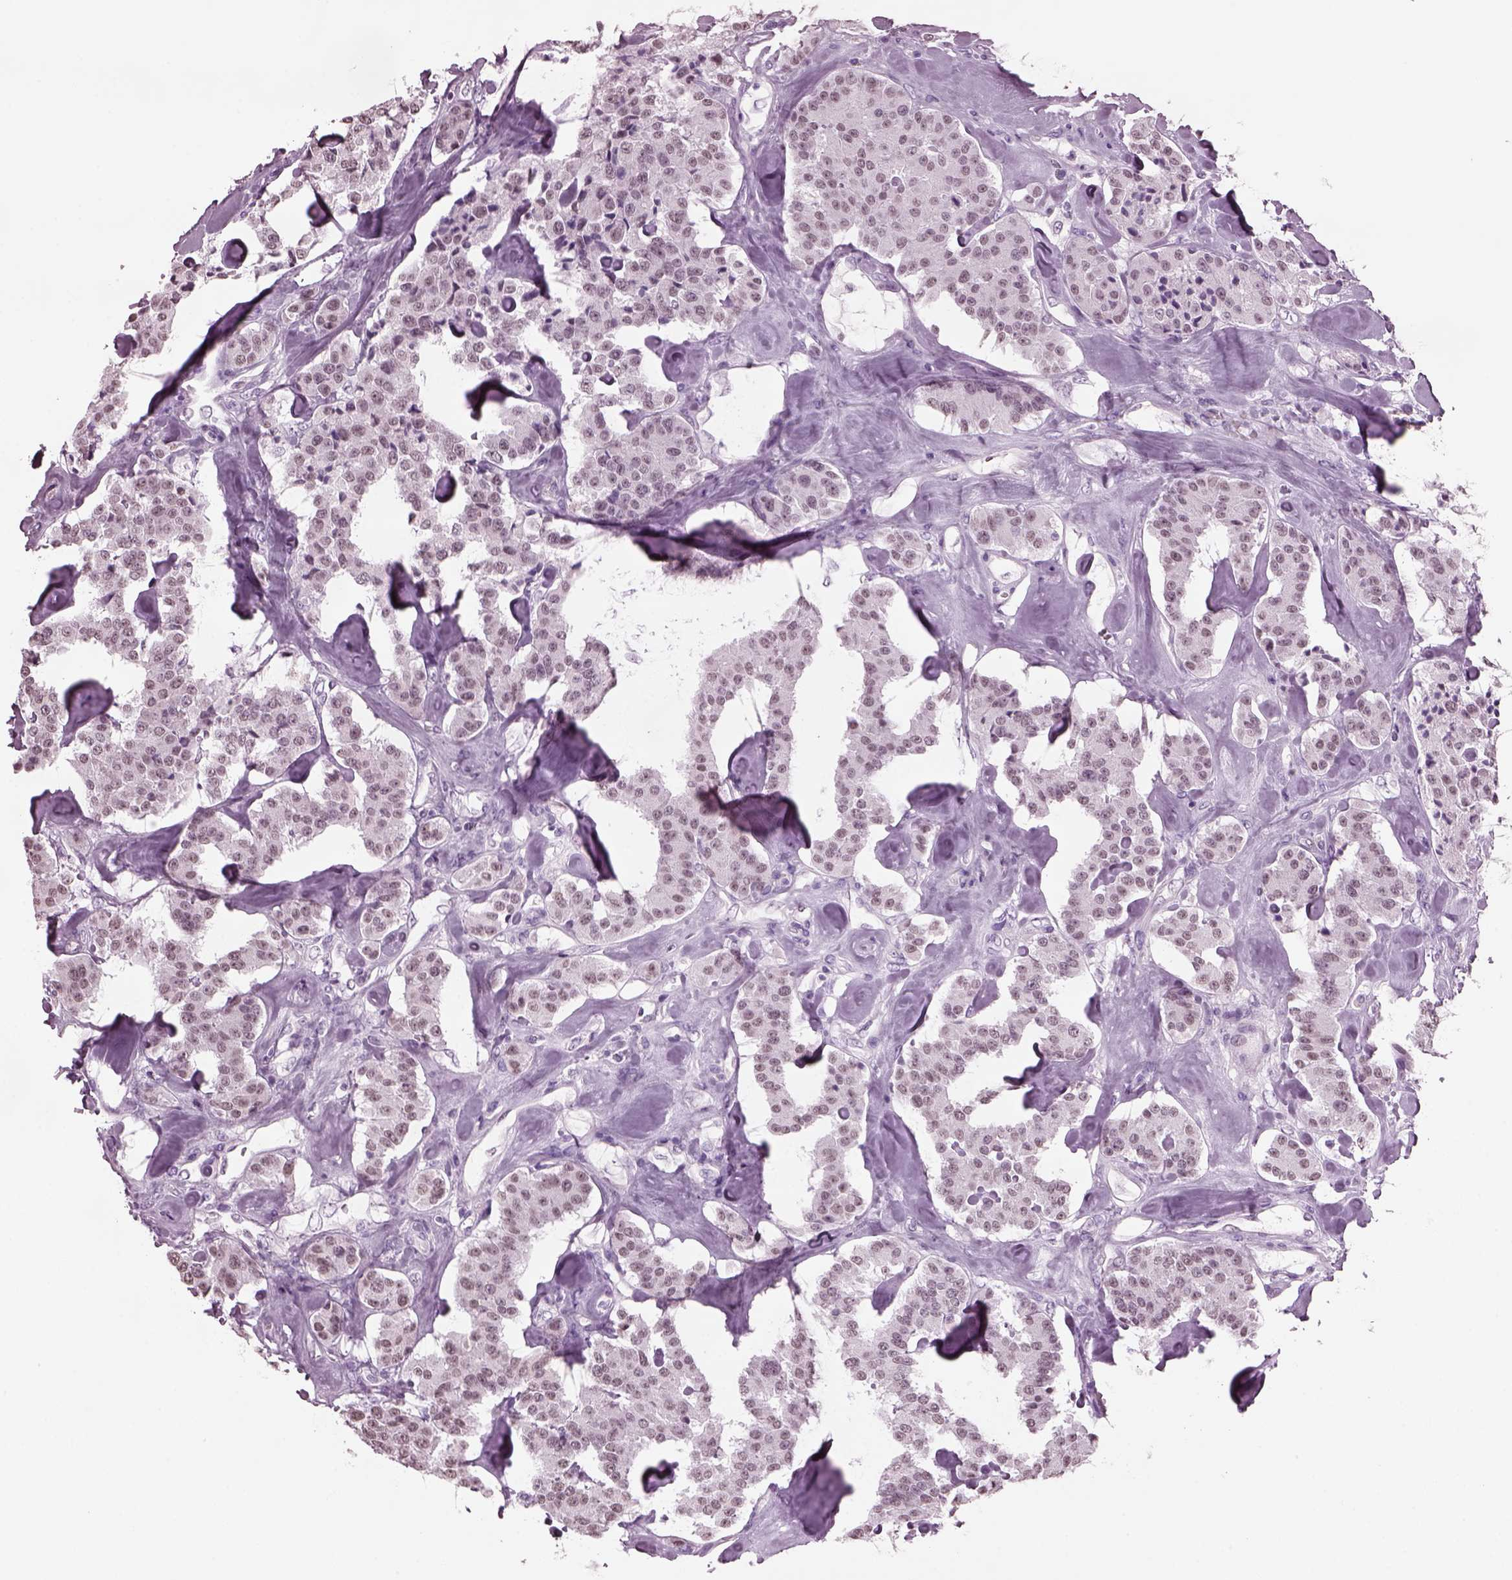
{"staining": {"intensity": "weak", "quantity": "<25%", "location": "nuclear"}, "tissue": "carcinoid", "cell_type": "Tumor cells", "image_type": "cancer", "snomed": [{"axis": "morphology", "description": "Carcinoid, malignant, NOS"}, {"axis": "topography", "description": "Pancreas"}], "caption": "Immunohistochemical staining of human carcinoid reveals no significant positivity in tumor cells.", "gene": "KRTAP3-2", "patient": {"sex": "male", "age": 41}}